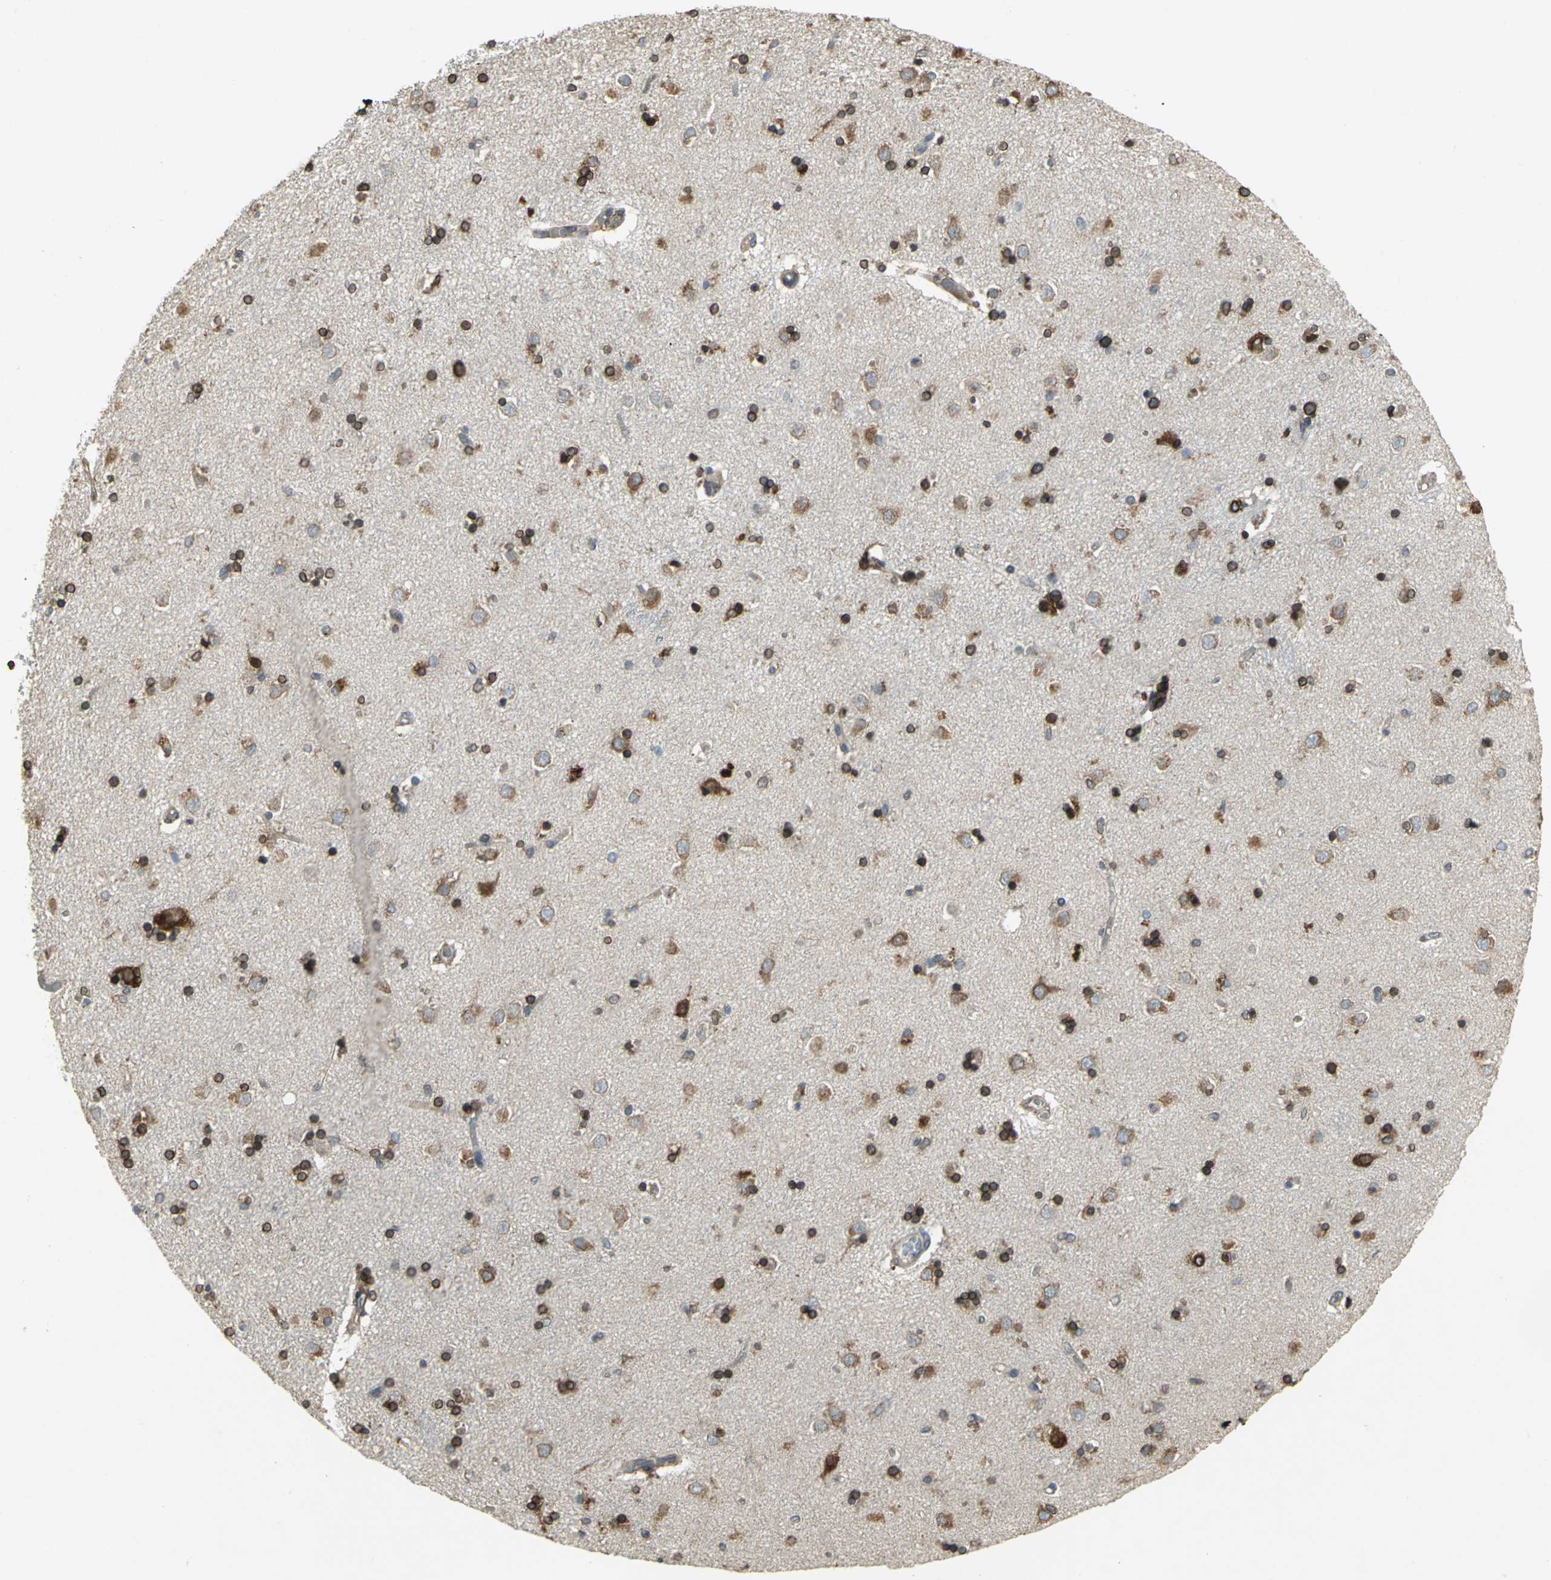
{"staining": {"intensity": "moderate", "quantity": "25%-75%", "location": "cytoplasmic/membranous"}, "tissue": "caudate", "cell_type": "Glial cells", "image_type": "normal", "snomed": [{"axis": "morphology", "description": "Normal tissue, NOS"}, {"axis": "topography", "description": "Lateral ventricle wall"}], "caption": "This histopathology image demonstrates immunohistochemistry (IHC) staining of unremarkable human caudate, with medium moderate cytoplasmic/membranous expression in approximately 25%-75% of glial cells.", "gene": "SYVN1", "patient": {"sex": "female", "age": 54}}